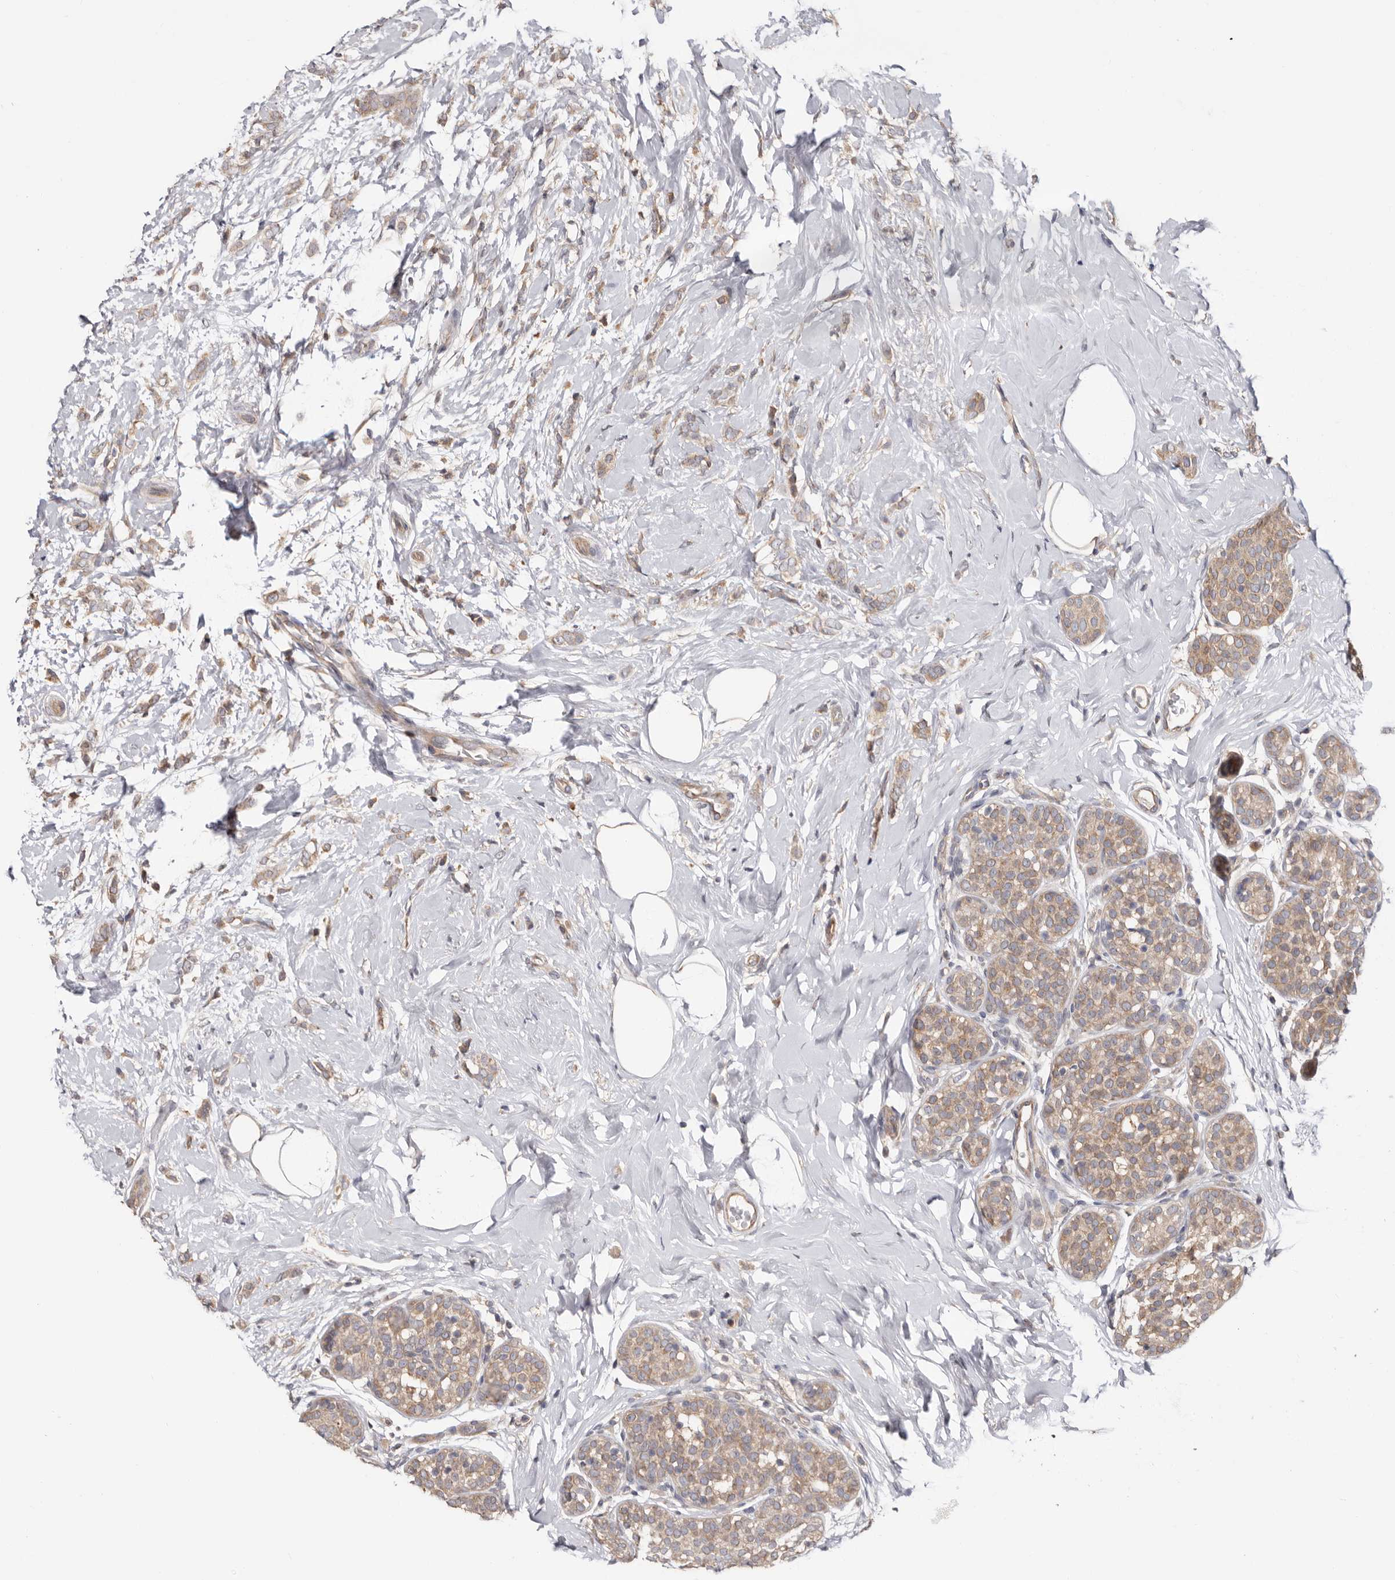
{"staining": {"intensity": "weak", "quantity": ">75%", "location": "cytoplasmic/membranous"}, "tissue": "breast cancer", "cell_type": "Tumor cells", "image_type": "cancer", "snomed": [{"axis": "morphology", "description": "Lobular carcinoma, in situ"}, {"axis": "morphology", "description": "Lobular carcinoma"}, {"axis": "topography", "description": "Breast"}], "caption": "Immunohistochemistry (IHC) histopathology image of neoplastic tissue: human breast cancer (lobular carcinoma) stained using IHC reveals low levels of weak protein expression localized specifically in the cytoplasmic/membranous of tumor cells, appearing as a cytoplasmic/membranous brown color.", "gene": "TMUB1", "patient": {"sex": "female", "age": 41}}